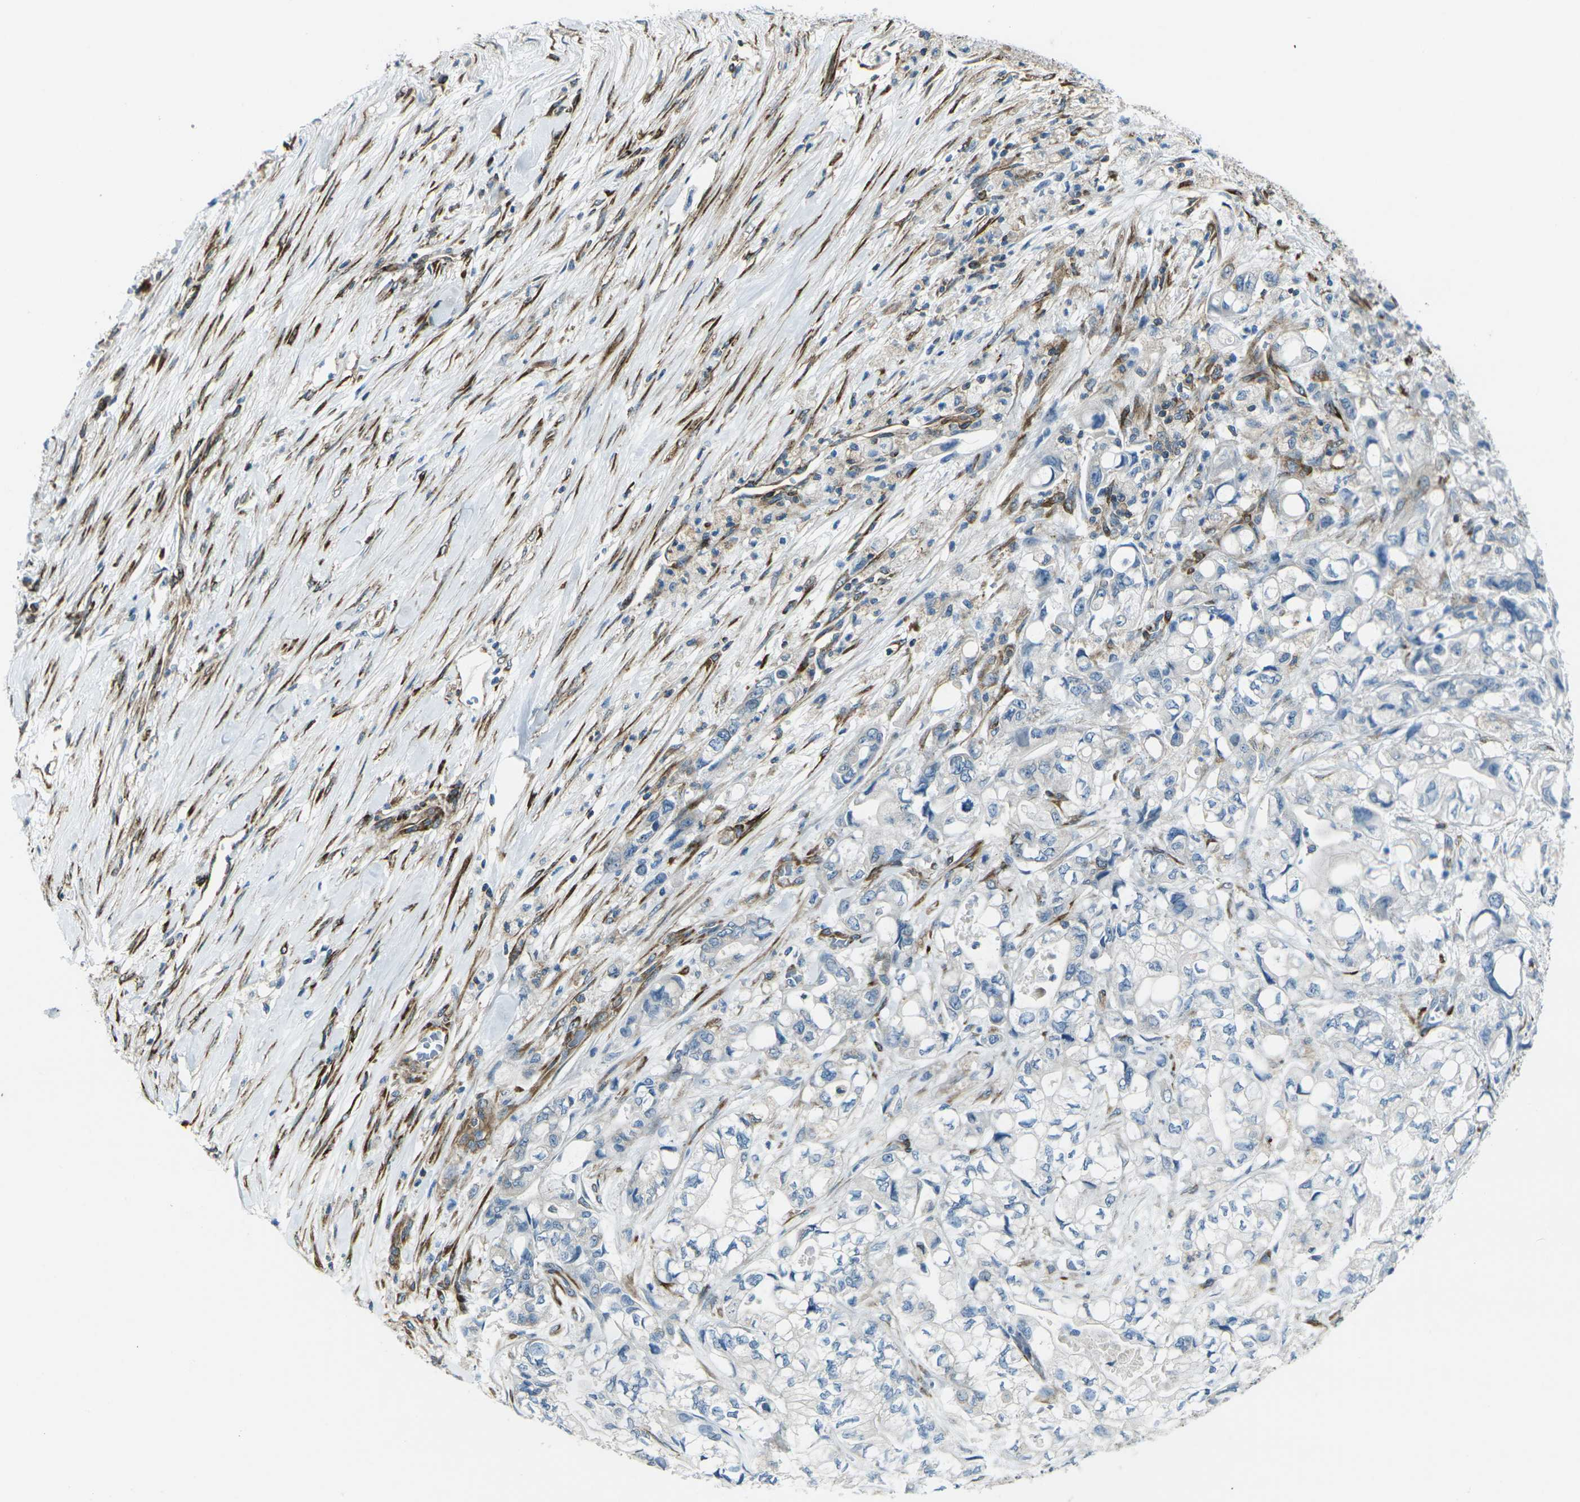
{"staining": {"intensity": "negative", "quantity": "none", "location": "none"}, "tissue": "pancreatic cancer", "cell_type": "Tumor cells", "image_type": "cancer", "snomed": [{"axis": "morphology", "description": "Adenocarcinoma, NOS"}, {"axis": "topography", "description": "Pancreas"}], "caption": "The micrograph shows no significant staining in tumor cells of adenocarcinoma (pancreatic).", "gene": "CELSR2", "patient": {"sex": "male", "age": 79}}